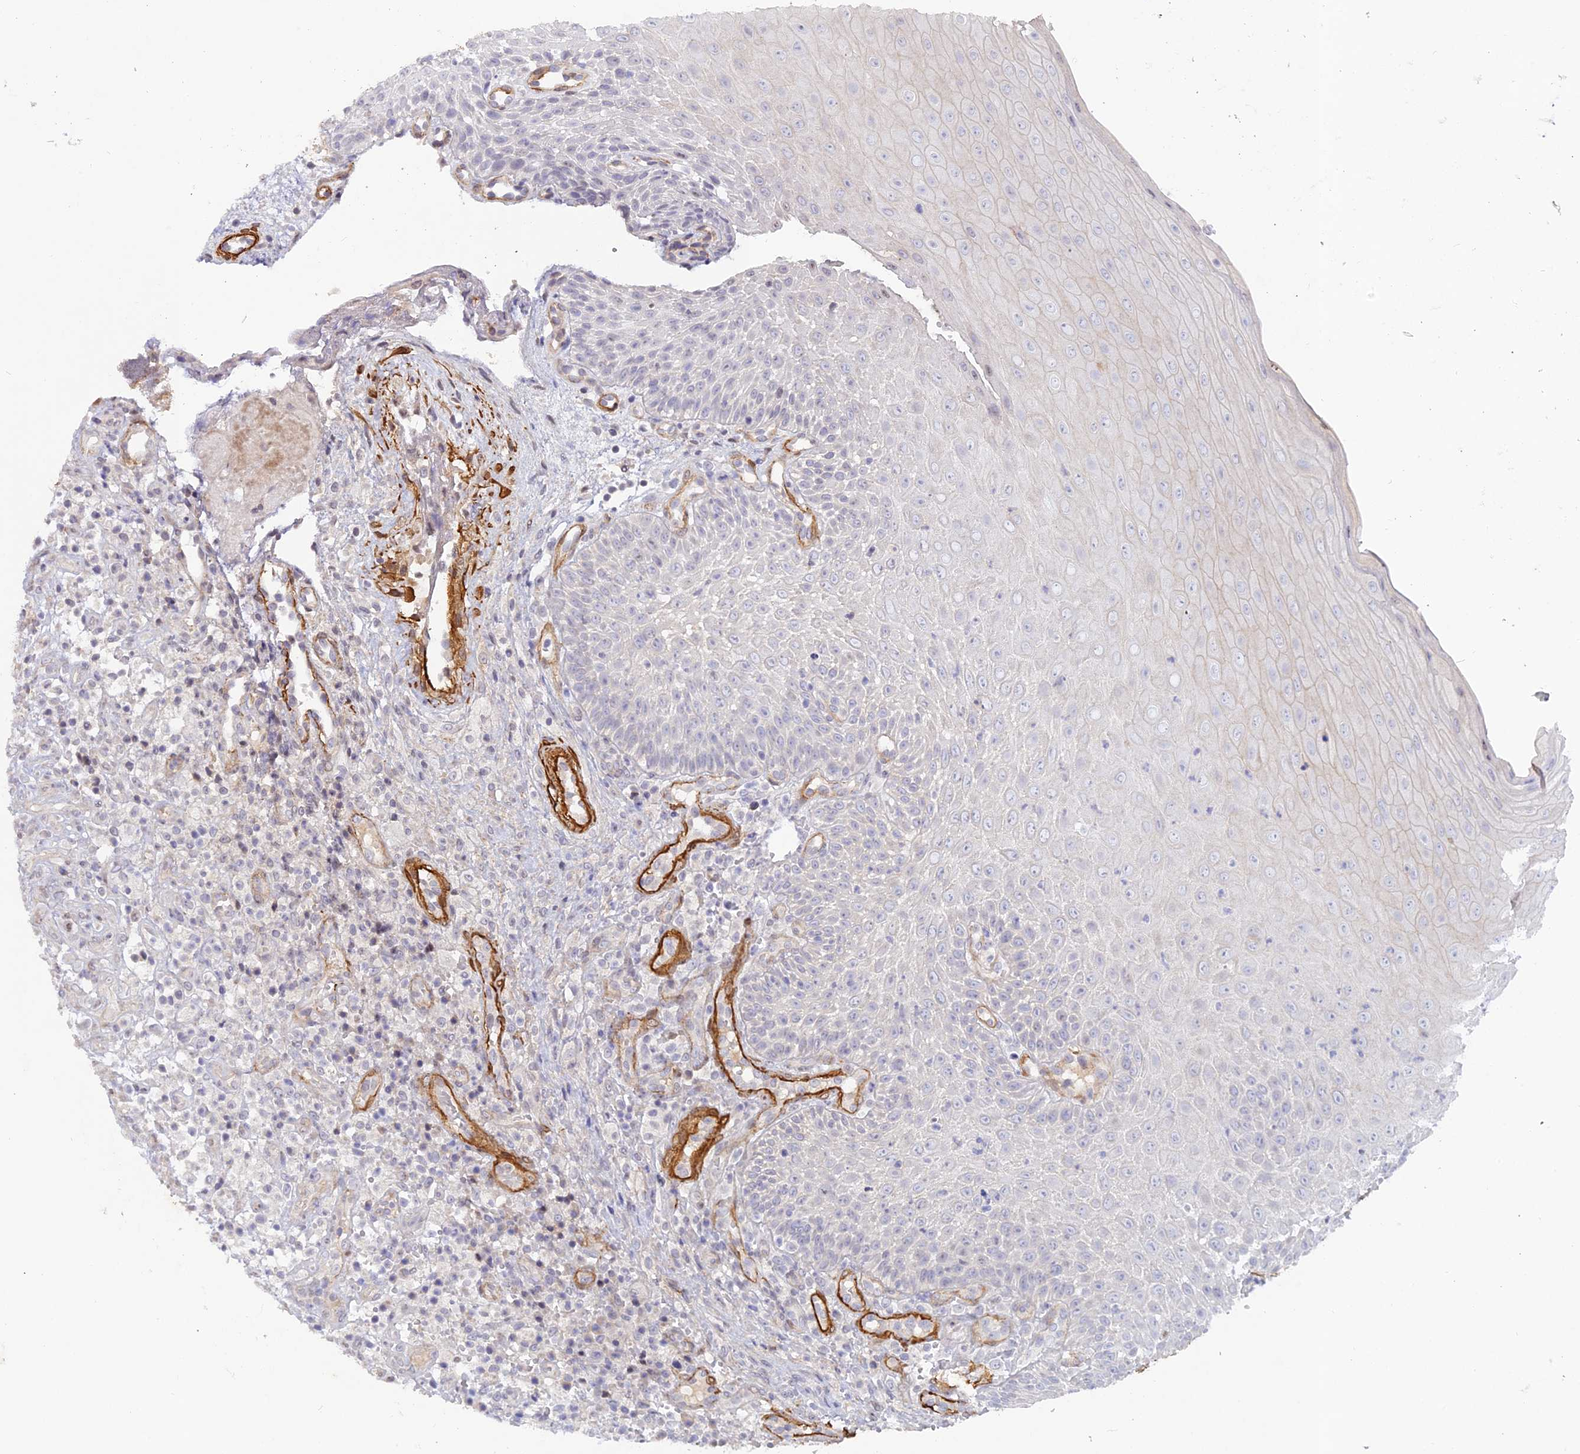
{"staining": {"intensity": "negative", "quantity": "none", "location": "none"}, "tissue": "oral mucosa", "cell_type": "Squamous epithelial cells", "image_type": "normal", "snomed": [{"axis": "morphology", "description": "Normal tissue, NOS"}, {"axis": "topography", "description": "Oral tissue"}], "caption": "There is no significant expression in squamous epithelial cells of oral mucosa. (DAB IHC, high magnification).", "gene": "CCDC154", "patient": {"sex": "female", "age": 13}}